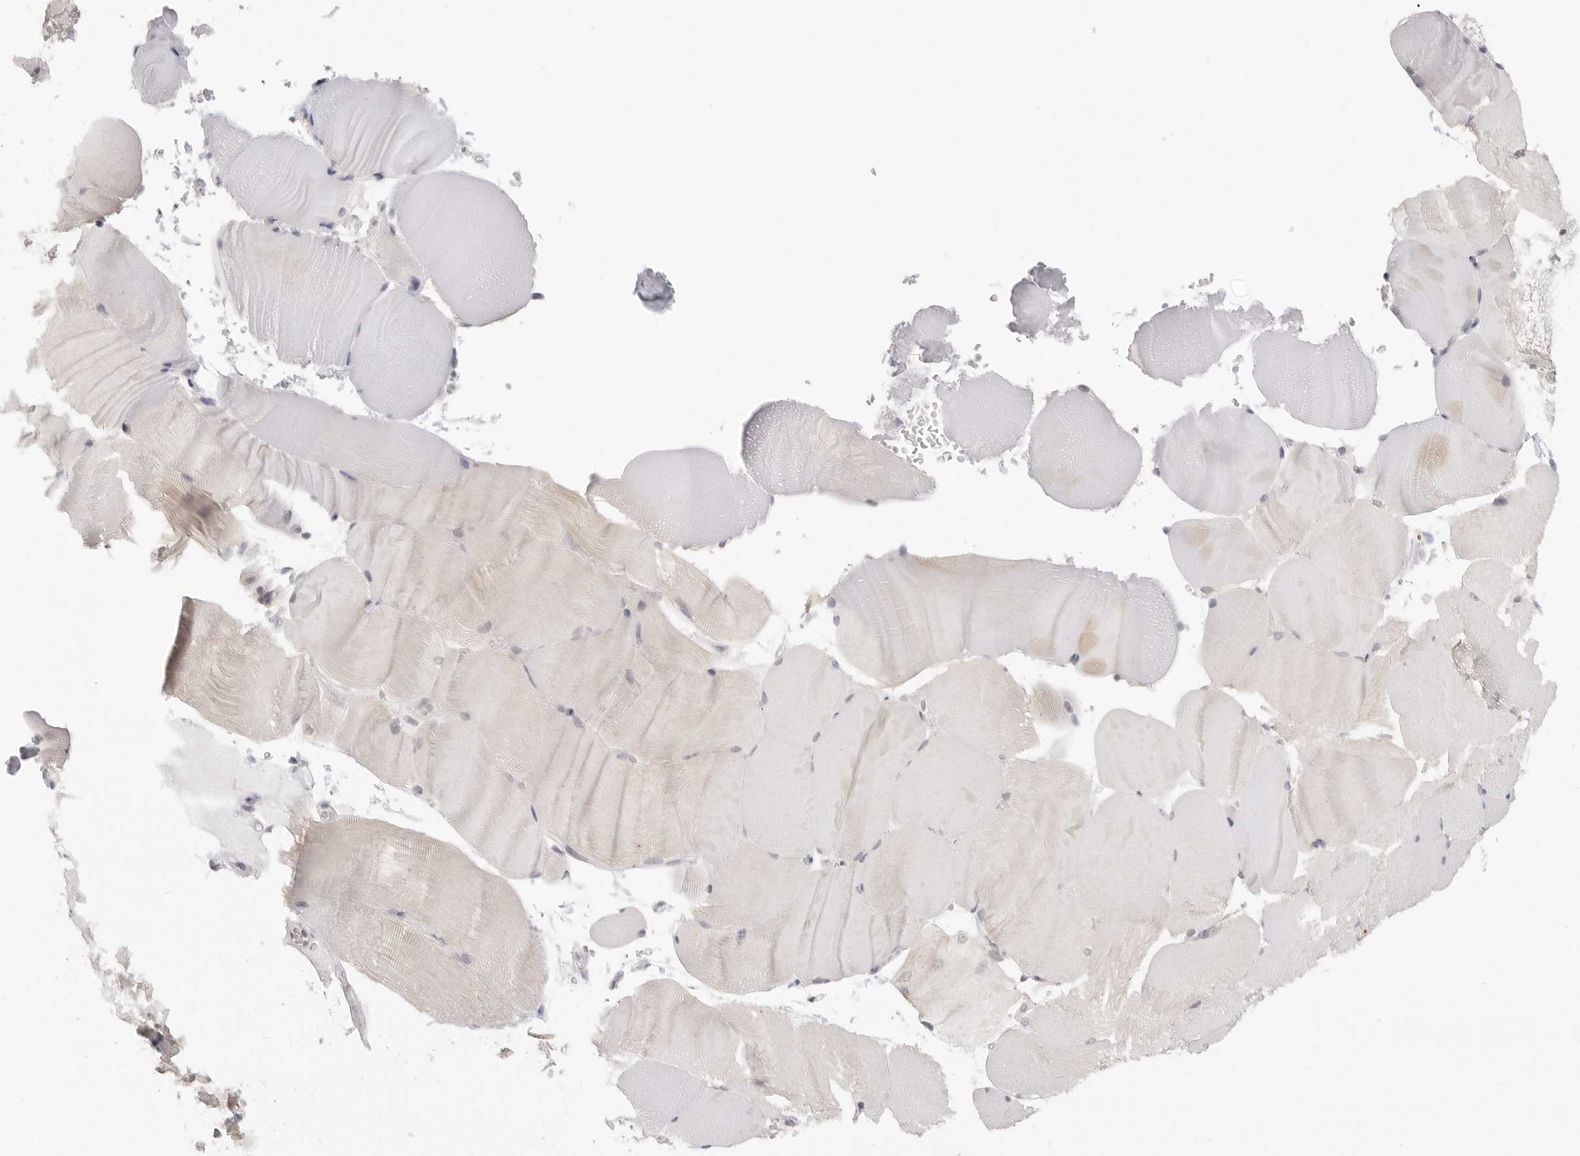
{"staining": {"intensity": "negative", "quantity": "none", "location": "none"}, "tissue": "skeletal muscle", "cell_type": "Myocytes", "image_type": "normal", "snomed": [{"axis": "morphology", "description": "Normal tissue, NOS"}, {"axis": "topography", "description": "Skeletal muscle"}, {"axis": "topography", "description": "Parathyroid gland"}], "caption": "Histopathology image shows no significant protein staining in myocytes of unremarkable skeletal muscle. (DAB (3,3'-diaminobenzidine) IHC with hematoxylin counter stain).", "gene": "KLK11", "patient": {"sex": "female", "age": 37}}